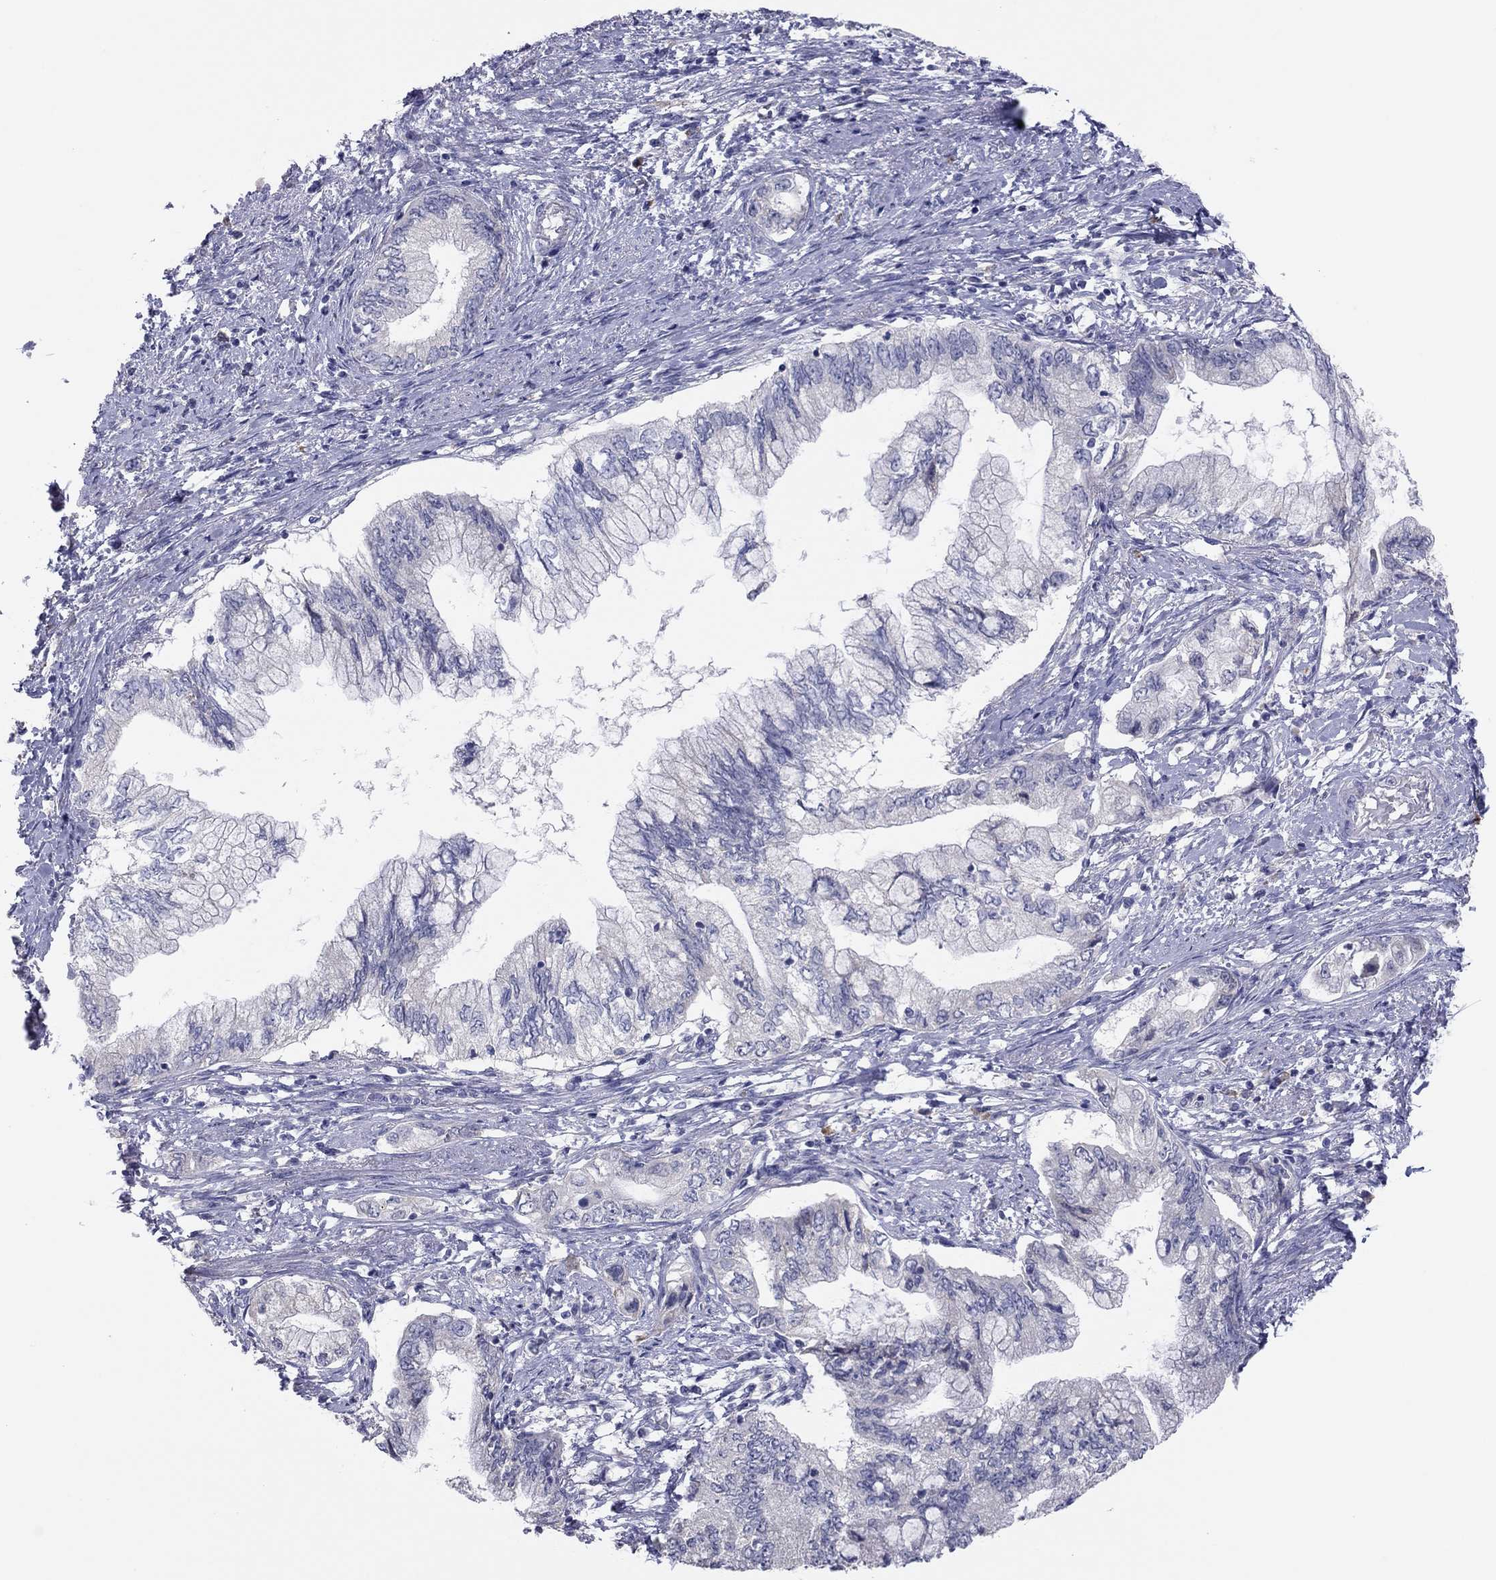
{"staining": {"intensity": "negative", "quantity": "none", "location": "none"}, "tissue": "pancreatic cancer", "cell_type": "Tumor cells", "image_type": "cancer", "snomed": [{"axis": "morphology", "description": "Adenocarcinoma, NOS"}, {"axis": "topography", "description": "Pancreas"}], "caption": "Human pancreatic cancer (adenocarcinoma) stained for a protein using immunohistochemistry (IHC) displays no staining in tumor cells.", "gene": "GRK7", "patient": {"sex": "female", "age": 73}}